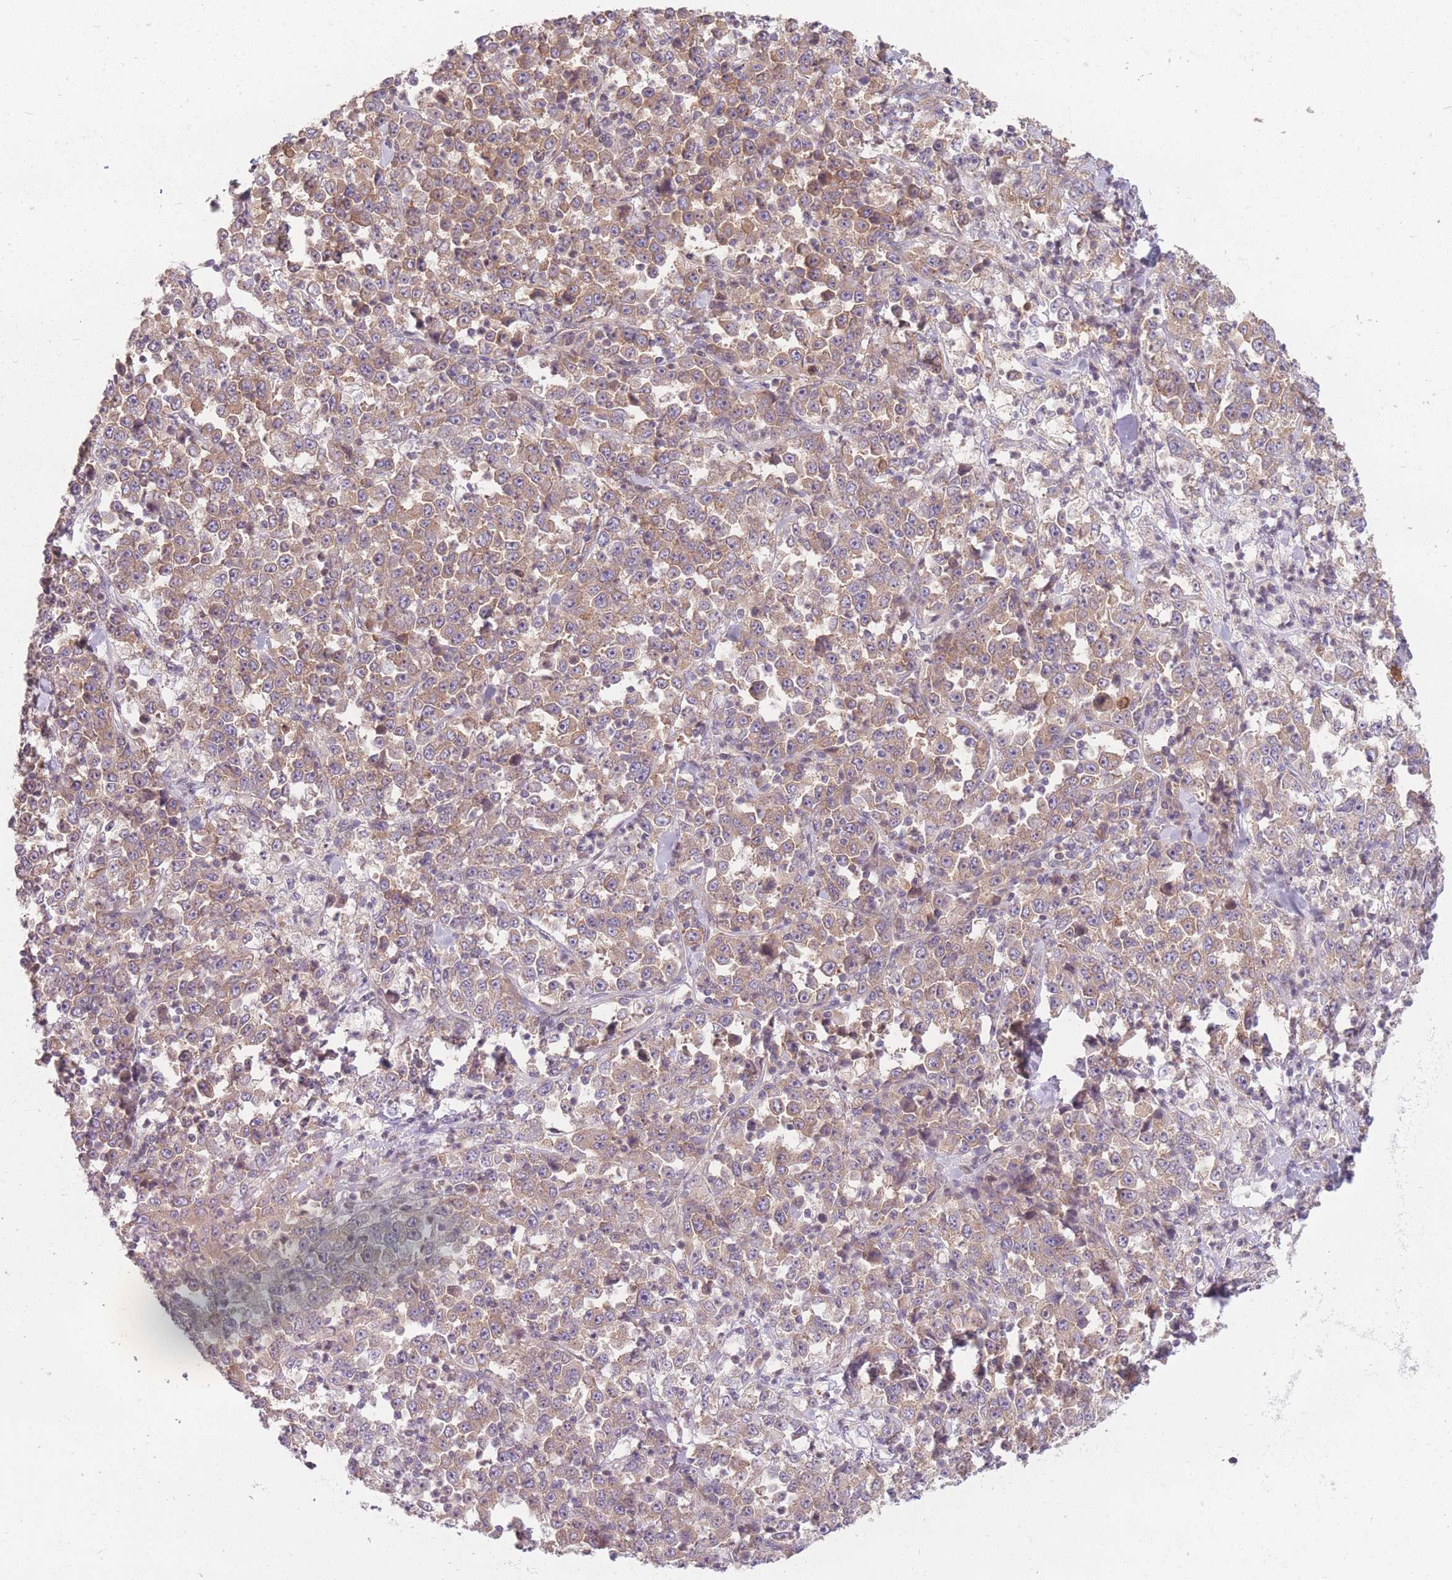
{"staining": {"intensity": "weak", "quantity": "25%-75%", "location": "cytoplasmic/membranous"}, "tissue": "stomach cancer", "cell_type": "Tumor cells", "image_type": "cancer", "snomed": [{"axis": "morphology", "description": "Normal tissue, NOS"}, {"axis": "morphology", "description": "Adenocarcinoma, NOS"}, {"axis": "topography", "description": "Stomach, upper"}, {"axis": "topography", "description": "Stomach"}], "caption": "Brown immunohistochemical staining in stomach cancer (adenocarcinoma) displays weak cytoplasmic/membranous expression in approximately 25%-75% of tumor cells. (brown staining indicates protein expression, while blue staining denotes nuclei).", "gene": "WASHC2A", "patient": {"sex": "male", "age": 59}}